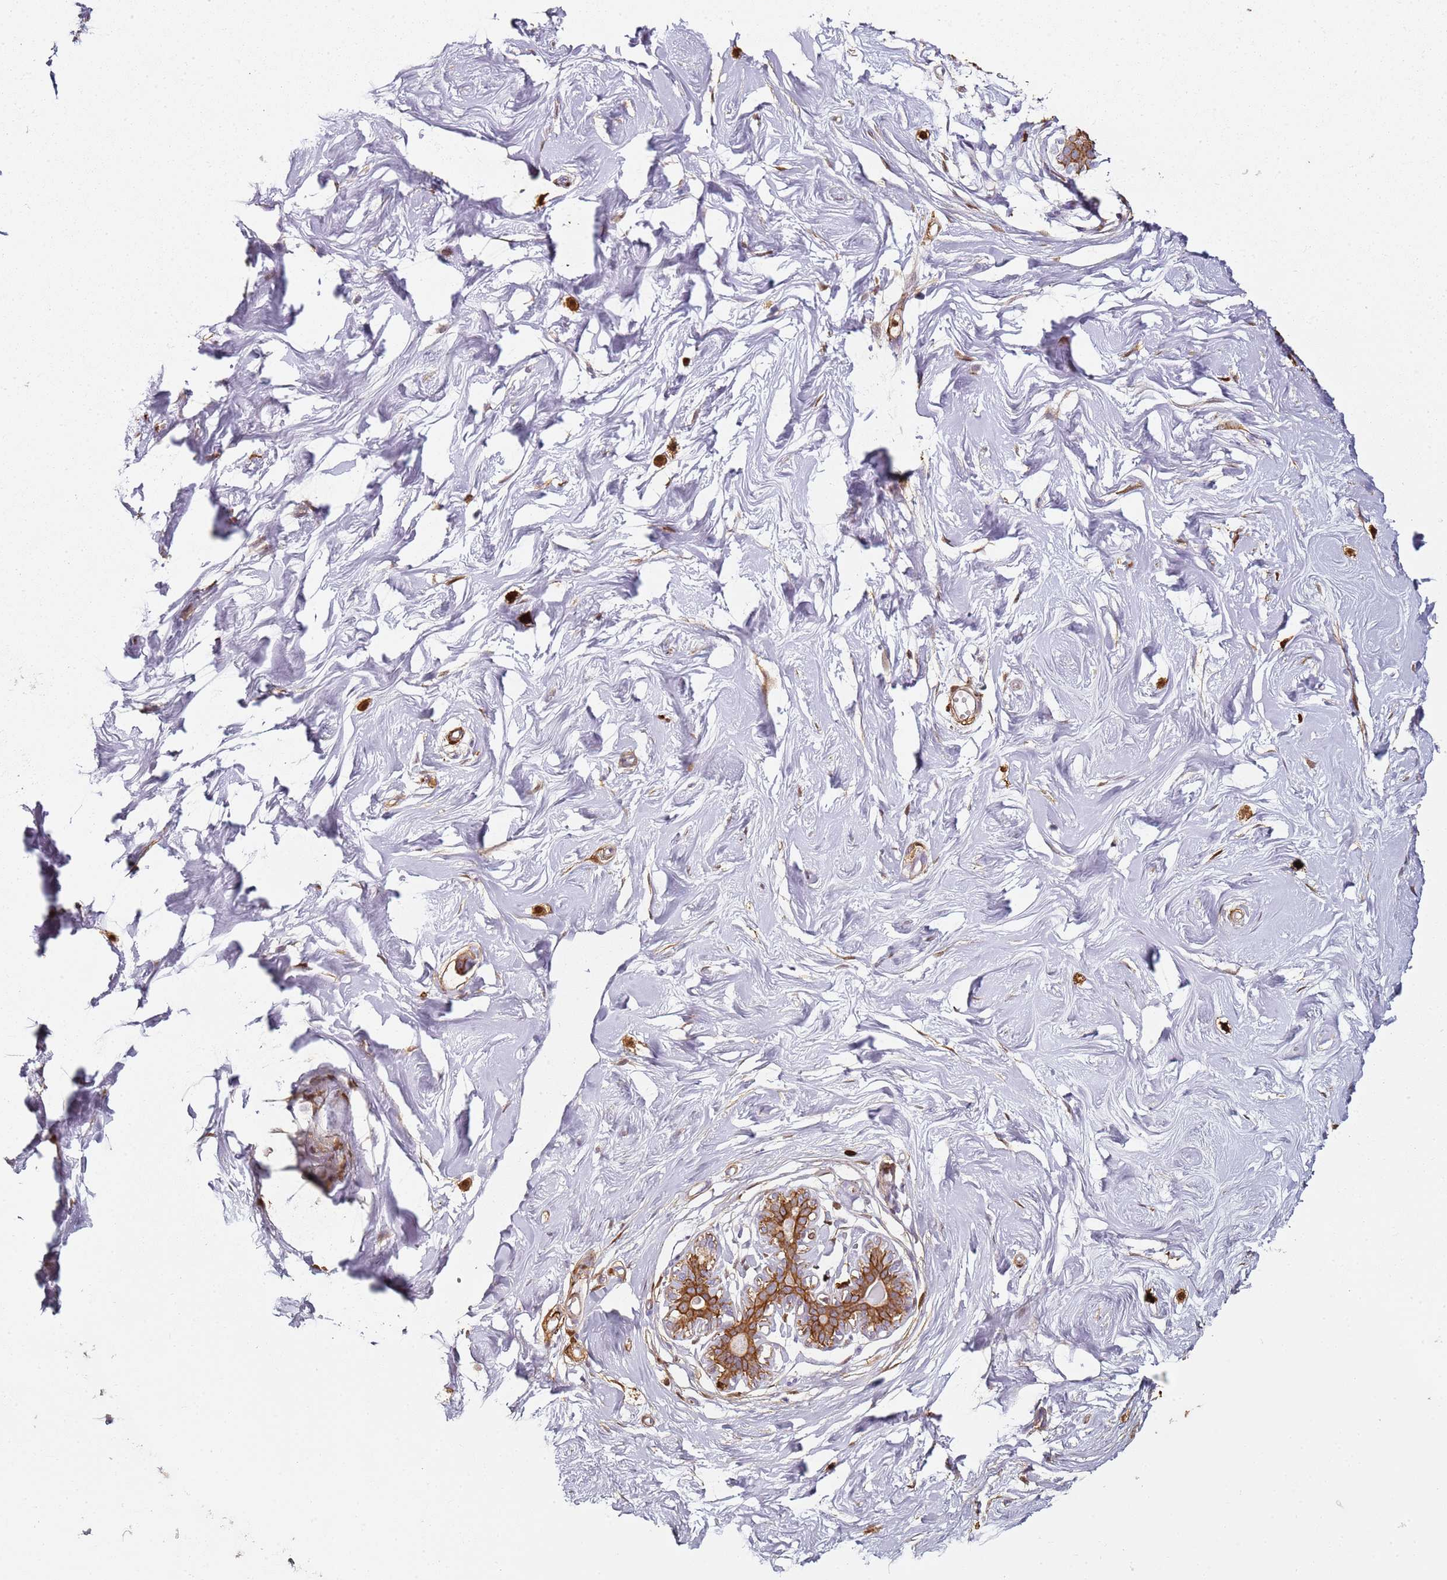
{"staining": {"intensity": "negative", "quantity": "none", "location": "none"}, "tissue": "breast", "cell_type": "Adipocytes", "image_type": "normal", "snomed": [{"axis": "morphology", "description": "Normal tissue, NOS"}, {"axis": "morphology", "description": "Adenoma, NOS"}, {"axis": "topography", "description": "Breast"}], "caption": "A high-resolution micrograph shows immunohistochemistry (IHC) staining of benign breast, which shows no significant staining in adipocytes.", "gene": "S100A4", "patient": {"sex": "female", "age": 23}}